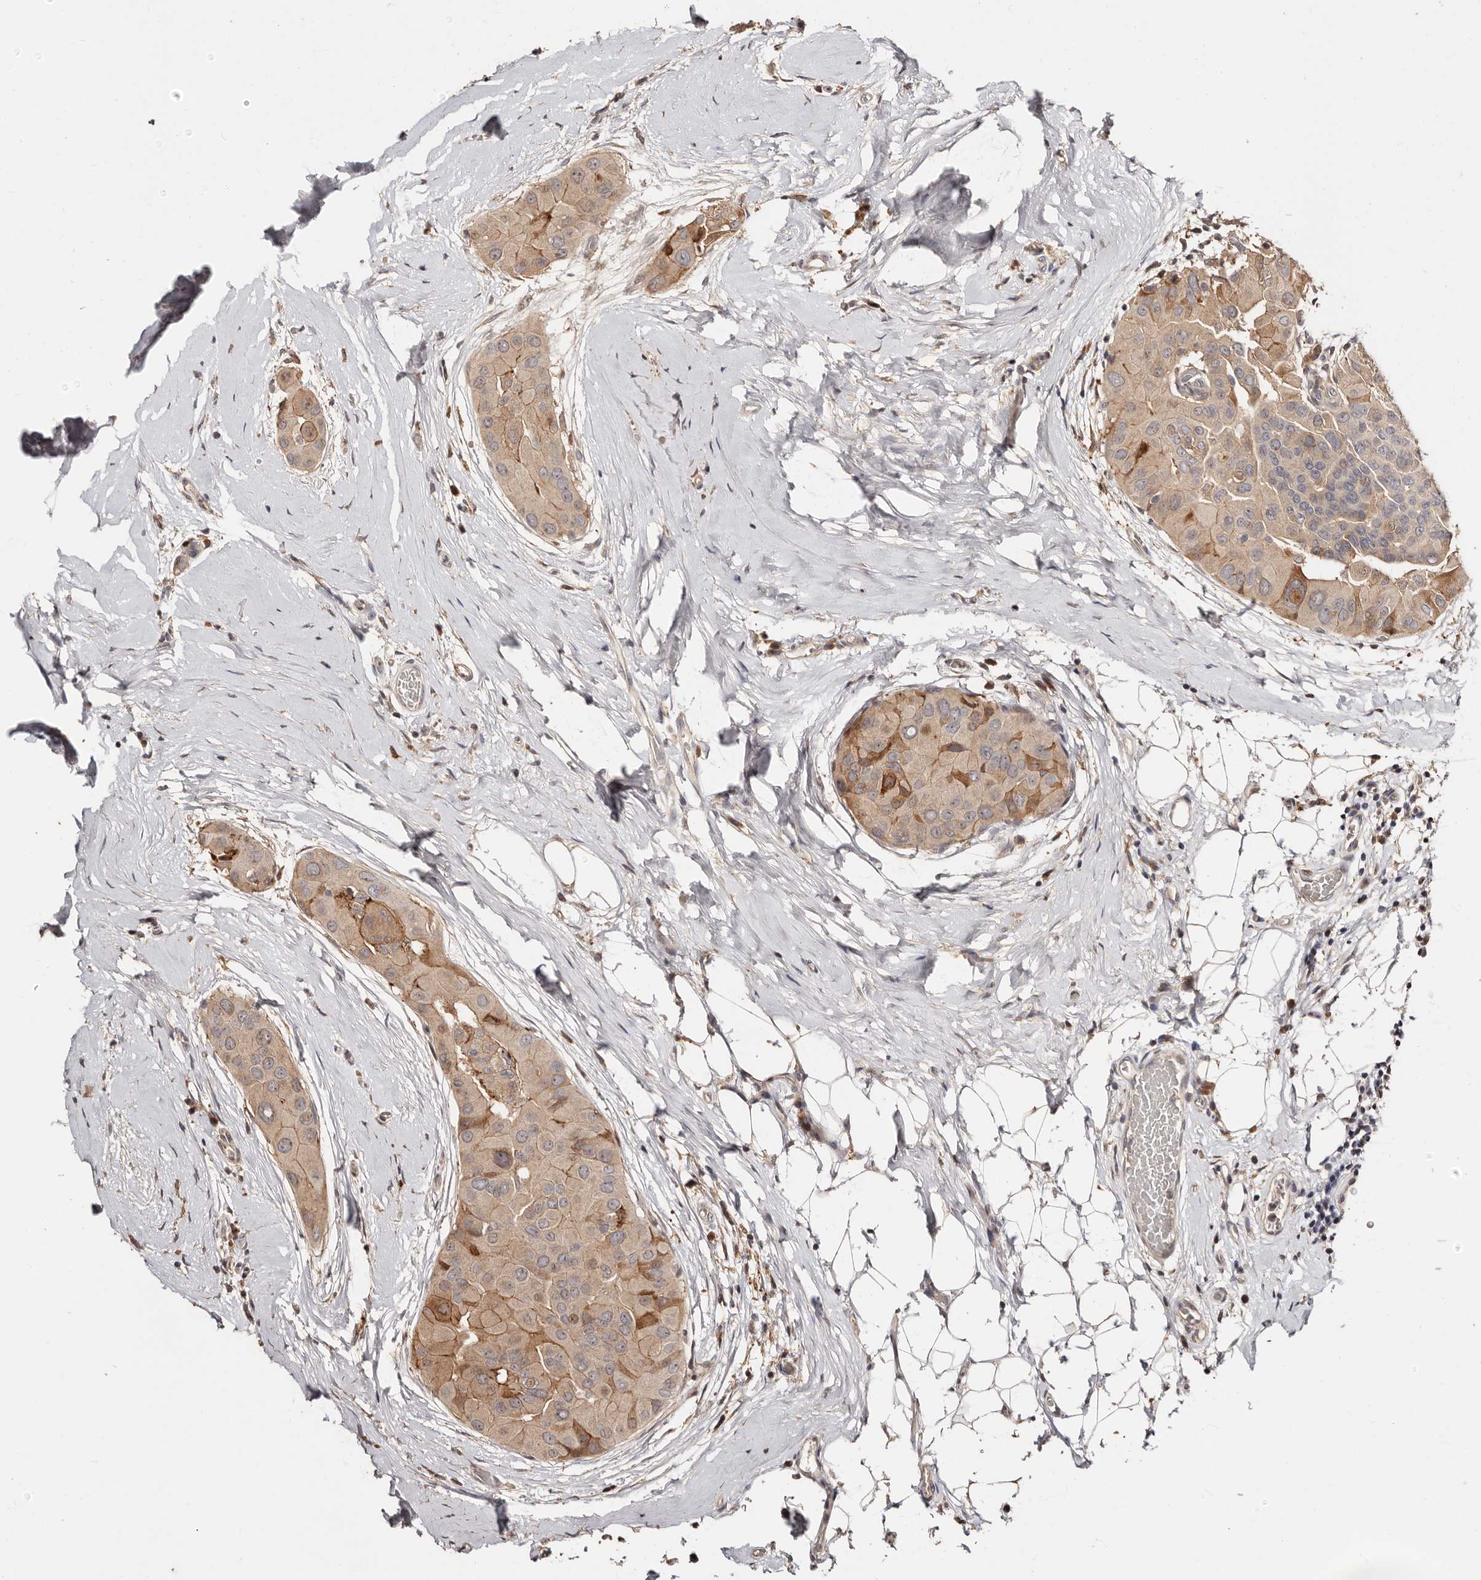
{"staining": {"intensity": "moderate", "quantity": "<25%", "location": "cytoplasmic/membranous"}, "tissue": "thyroid cancer", "cell_type": "Tumor cells", "image_type": "cancer", "snomed": [{"axis": "morphology", "description": "Papillary adenocarcinoma, NOS"}, {"axis": "topography", "description": "Thyroid gland"}], "caption": "This photomicrograph shows IHC staining of thyroid cancer (papillary adenocarcinoma), with low moderate cytoplasmic/membranous expression in approximately <25% of tumor cells.", "gene": "APOL6", "patient": {"sex": "male", "age": 33}}